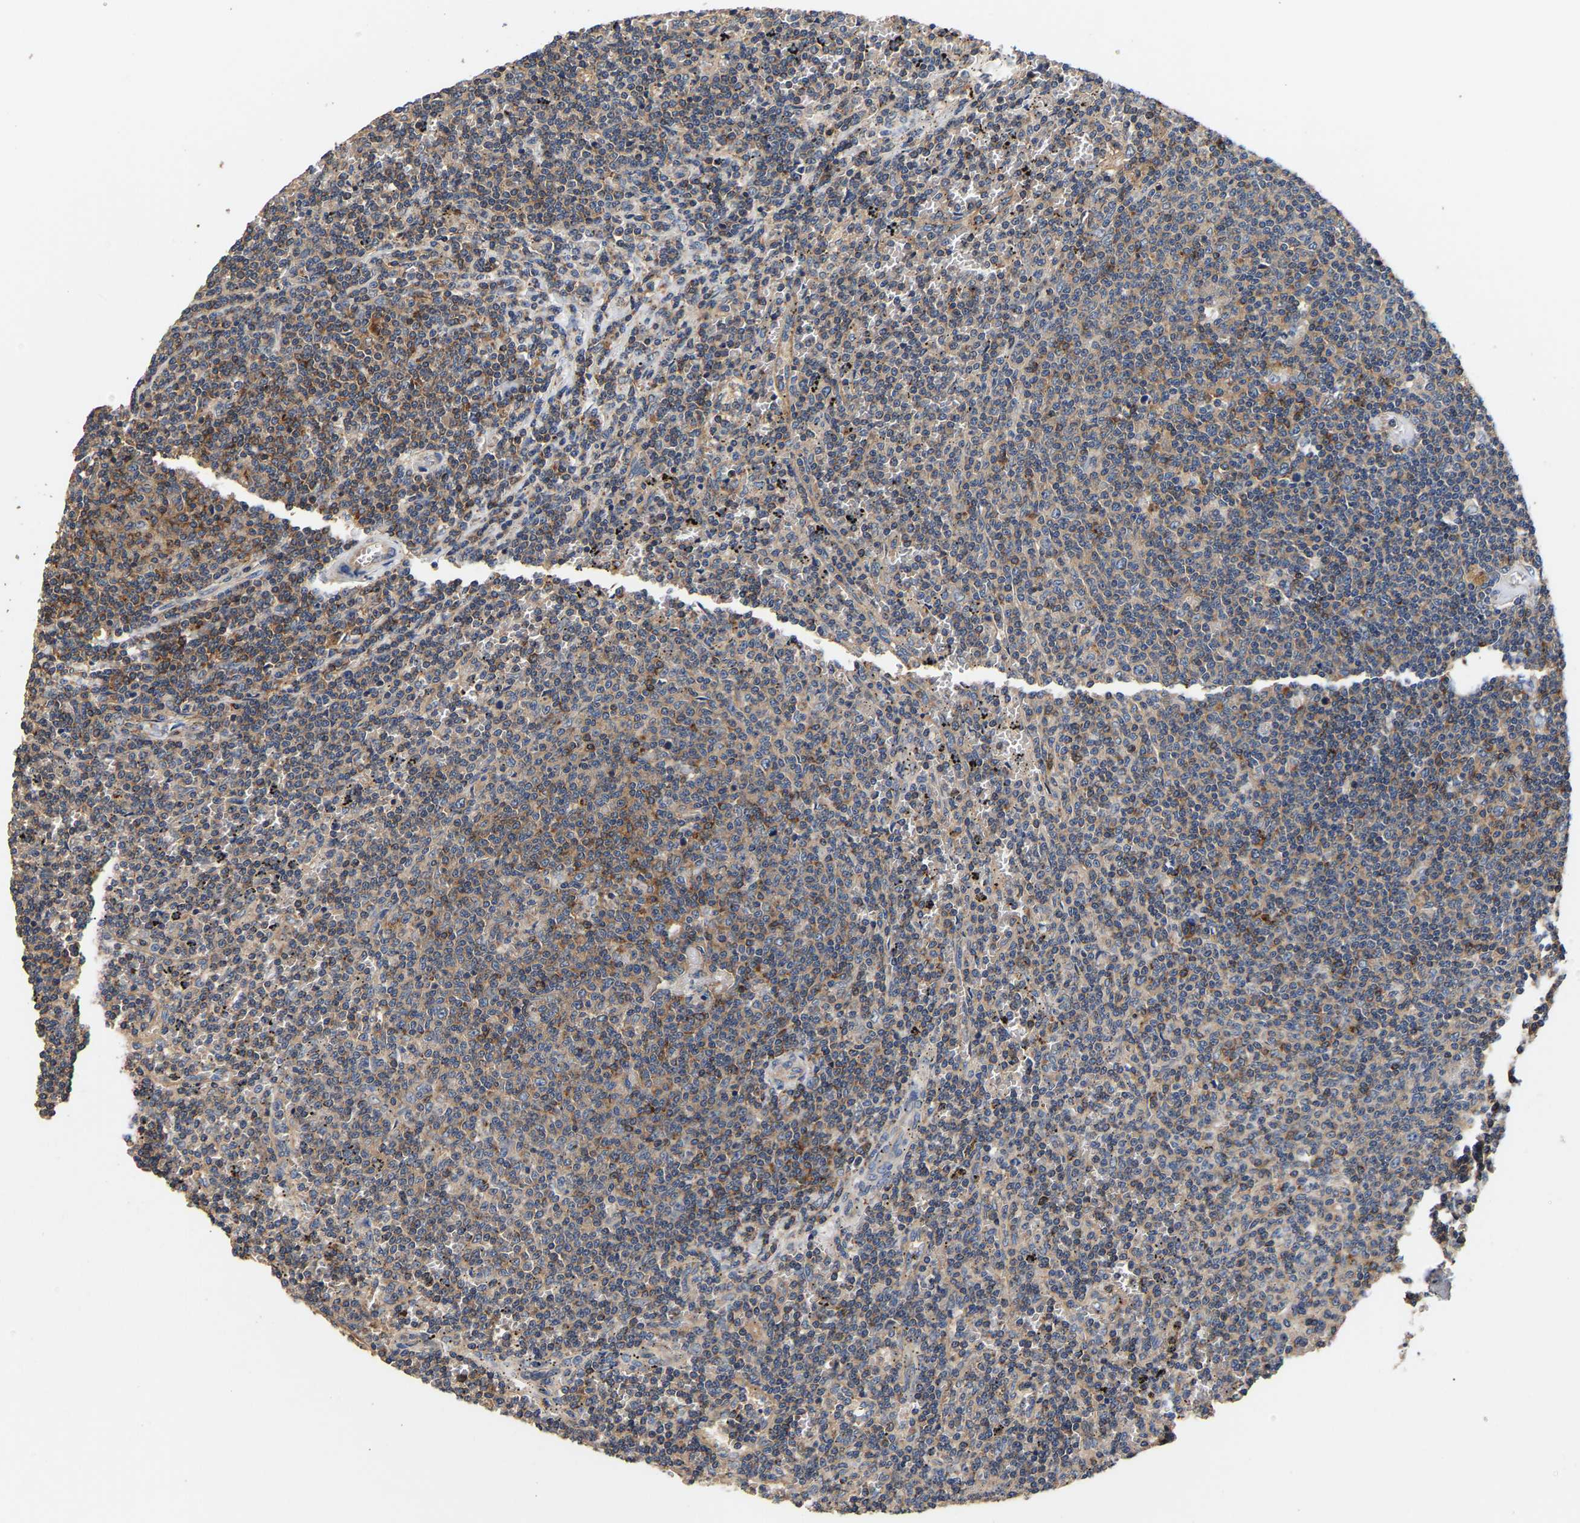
{"staining": {"intensity": "moderate", "quantity": "<25%", "location": "cytoplasmic/membranous"}, "tissue": "lymphoma", "cell_type": "Tumor cells", "image_type": "cancer", "snomed": [{"axis": "morphology", "description": "Malignant lymphoma, non-Hodgkin's type, Low grade"}, {"axis": "topography", "description": "Spleen"}], "caption": "Immunohistochemistry staining of low-grade malignant lymphoma, non-Hodgkin's type, which demonstrates low levels of moderate cytoplasmic/membranous expression in approximately <25% of tumor cells indicating moderate cytoplasmic/membranous protein expression. The staining was performed using DAB (brown) for protein detection and nuclei were counterstained in hematoxylin (blue).", "gene": "LRBA", "patient": {"sex": "female", "age": 50}}